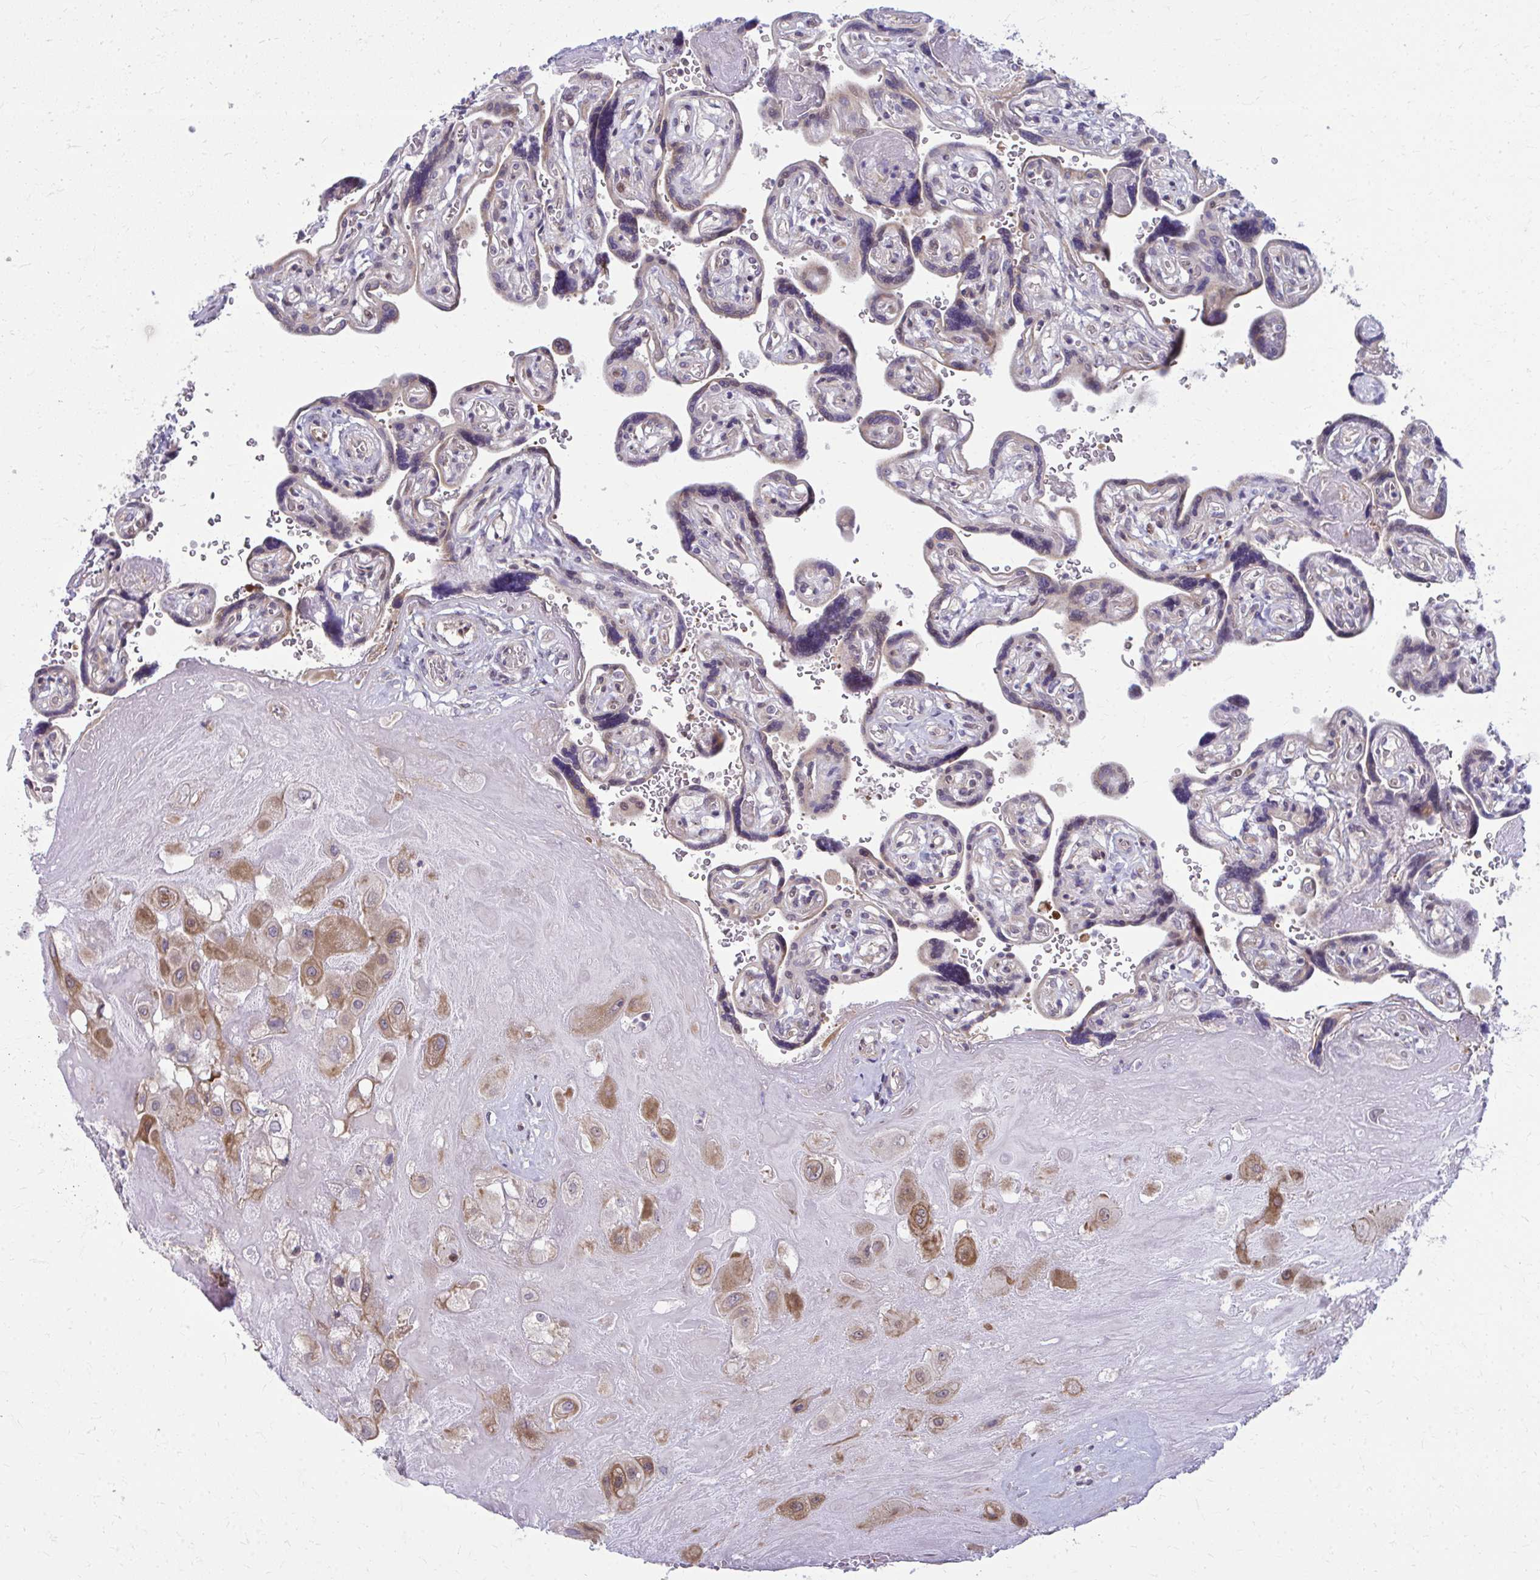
{"staining": {"intensity": "moderate", "quantity": ">75%", "location": "cytoplasmic/membranous"}, "tissue": "placenta", "cell_type": "Decidual cells", "image_type": "normal", "snomed": [{"axis": "morphology", "description": "Normal tissue, NOS"}, {"axis": "topography", "description": "Placenta"}], "caption": "The histopathology image displays immunohistochemical staining of normal placenta. There is moderate cytoplasmic/membranous positivity is identified in approximately >75% of decidual cells. (IHC, brightfield microscopy, high magnification).", "gene": "MAF1", "patient": {"sex": "female", "age": 32}}